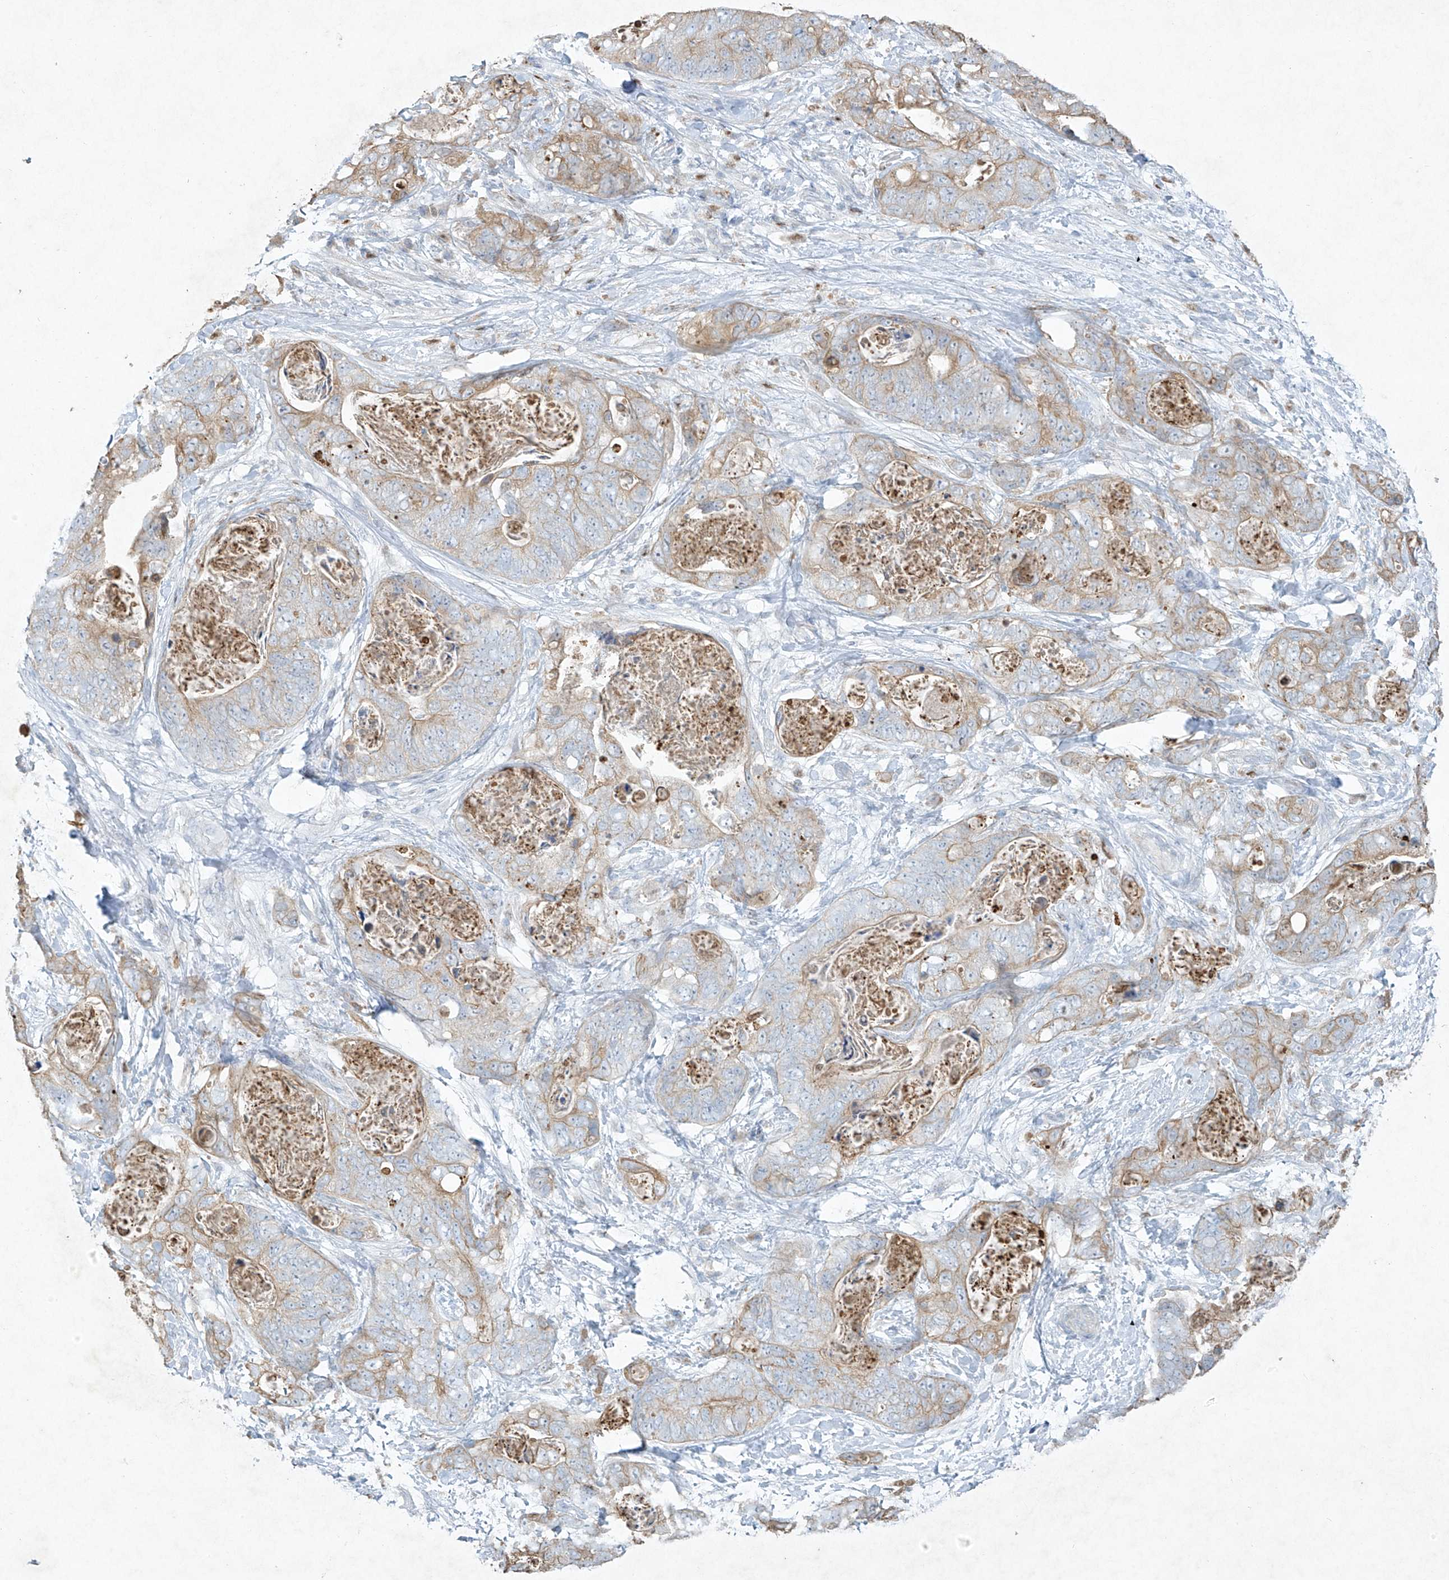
{"staining": {"intensity": "moderate", "quantity": "25%-75%", "location": "cytoplasmic/membranous"}, "tissue": "stomach cancer", "cell_type": "Tumor cells", "image_type": "cancer", "snomed": [{"axis": "morphology", "description": "Adenocarcinoma, NOS"}, {"axis": "topography", "description": "Stomach"}], "caption": "Immunohistochemical staining of stomach cancer (adenocarcinoma) exhibits medium levels of moderate cytoplasmic/membranous protein staining in approximately 25%-75% of tumor cells. The staining is performed using DAB (3,3'-diaminobenzidine) brown chromogen to label protein expression. The nuclei are counter-stained blue using hematoxylin.", "gene": "TUBE1", "patient": {"sex": "female", "age": 89}}